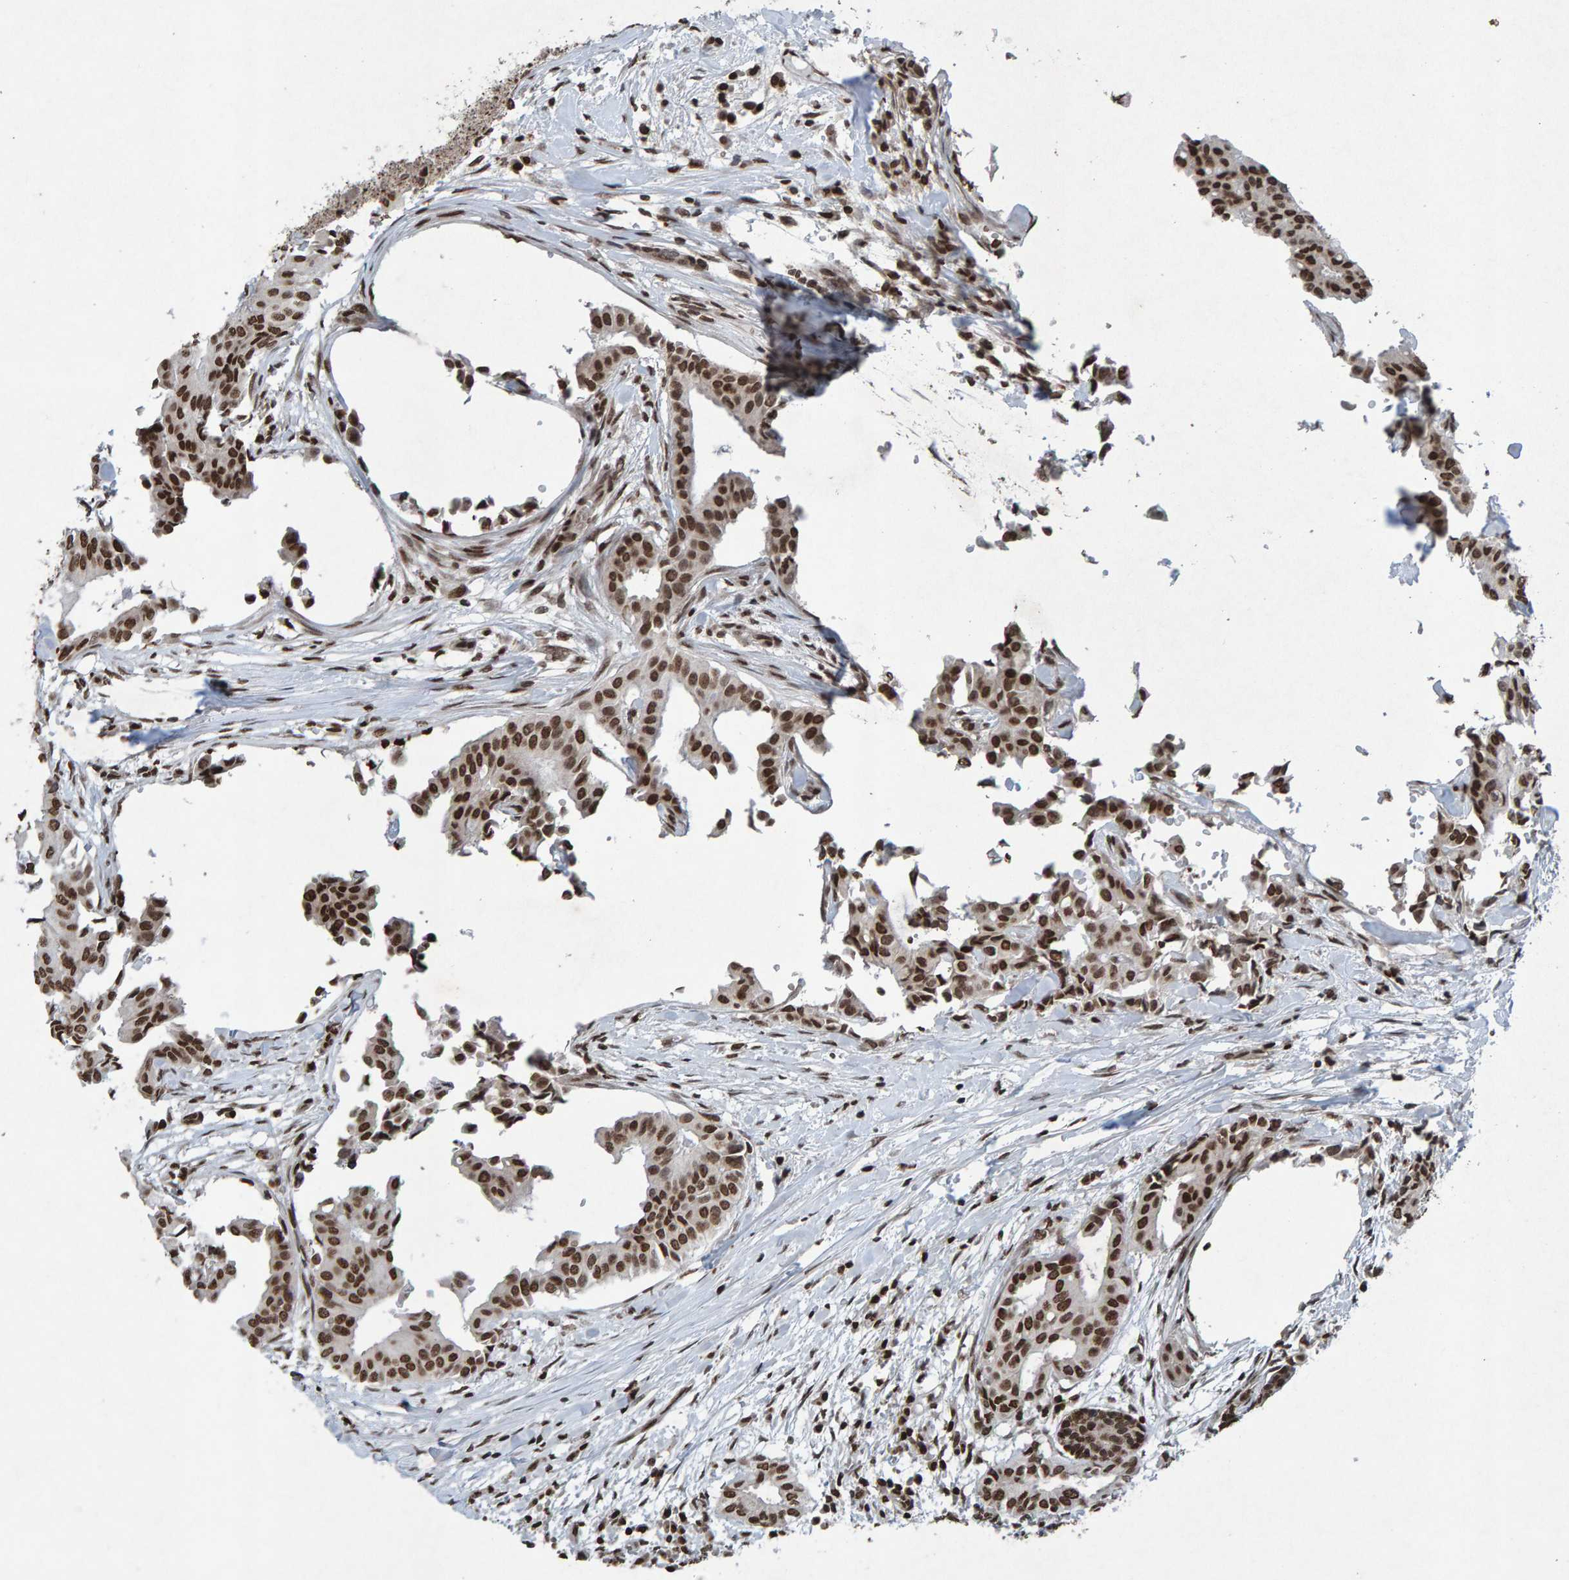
{"staining": {"intensity": "moderate", "quantity": ">75%", "location": "nuclear"}, "tissue": "head and neck cancer", "cell_type": "Tumor cells", "image_type": "cancer", "snomed": [{"axis": "morphology", "description": "Adenocarcinoma, NOS"}, {"axis": "topography", "description": "Salivary gland"}, {"axis": "topography", "description": "Head-Neck"}], "caption": "Brown immunohistochemical staining in human head and neck cancer (adenocarcinoma) exhibits moderate nuclear positivity in approximately >75% of tumor cells.", "gene": "H2AZ1", "patient": {"sex": "female", "age": 59}}